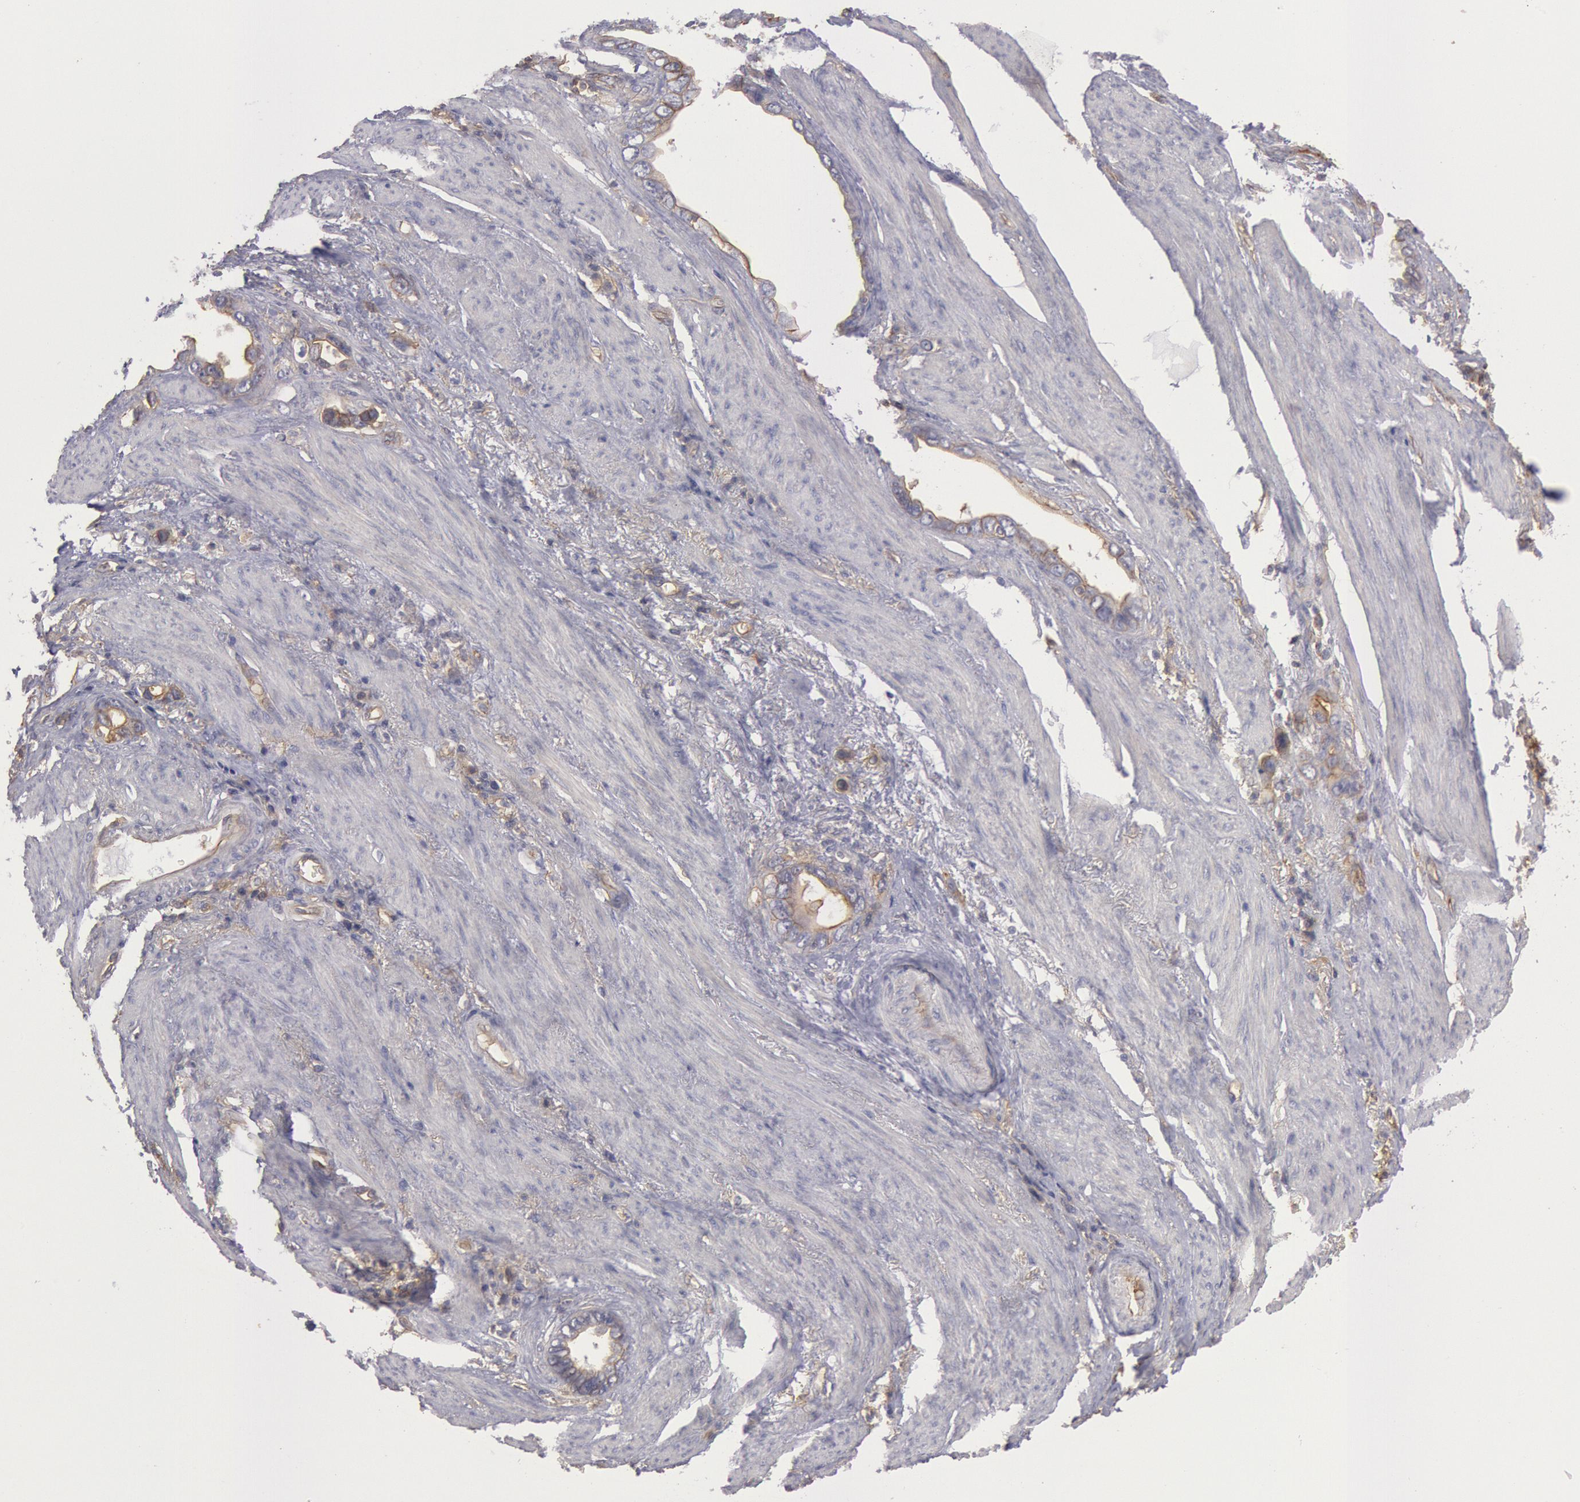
{"staining": {"intensity": "weak", "quantity": "25%-75%", "location": "cytoplasmic/membranous"}, "tissue": "stomach cancer", "cell_type": "Tumor cells", "image_type": "cancer", "snomed": [{"axis": "morphology", "description": "Adenocarcinoma, NOS"}, {"axis": "topography", "description": "Stomach"}], "caption": "High-power microscopy captured an immunohistochemistry (IHC) photomicrograph of stomach cancer (adenocarcinoma), revealing weak cytoplasmic/membranous staining in approximately 25%-75% of tumor cells.", "gene": "SNAP23", "patient": {"sex": "male", "age": 78}}